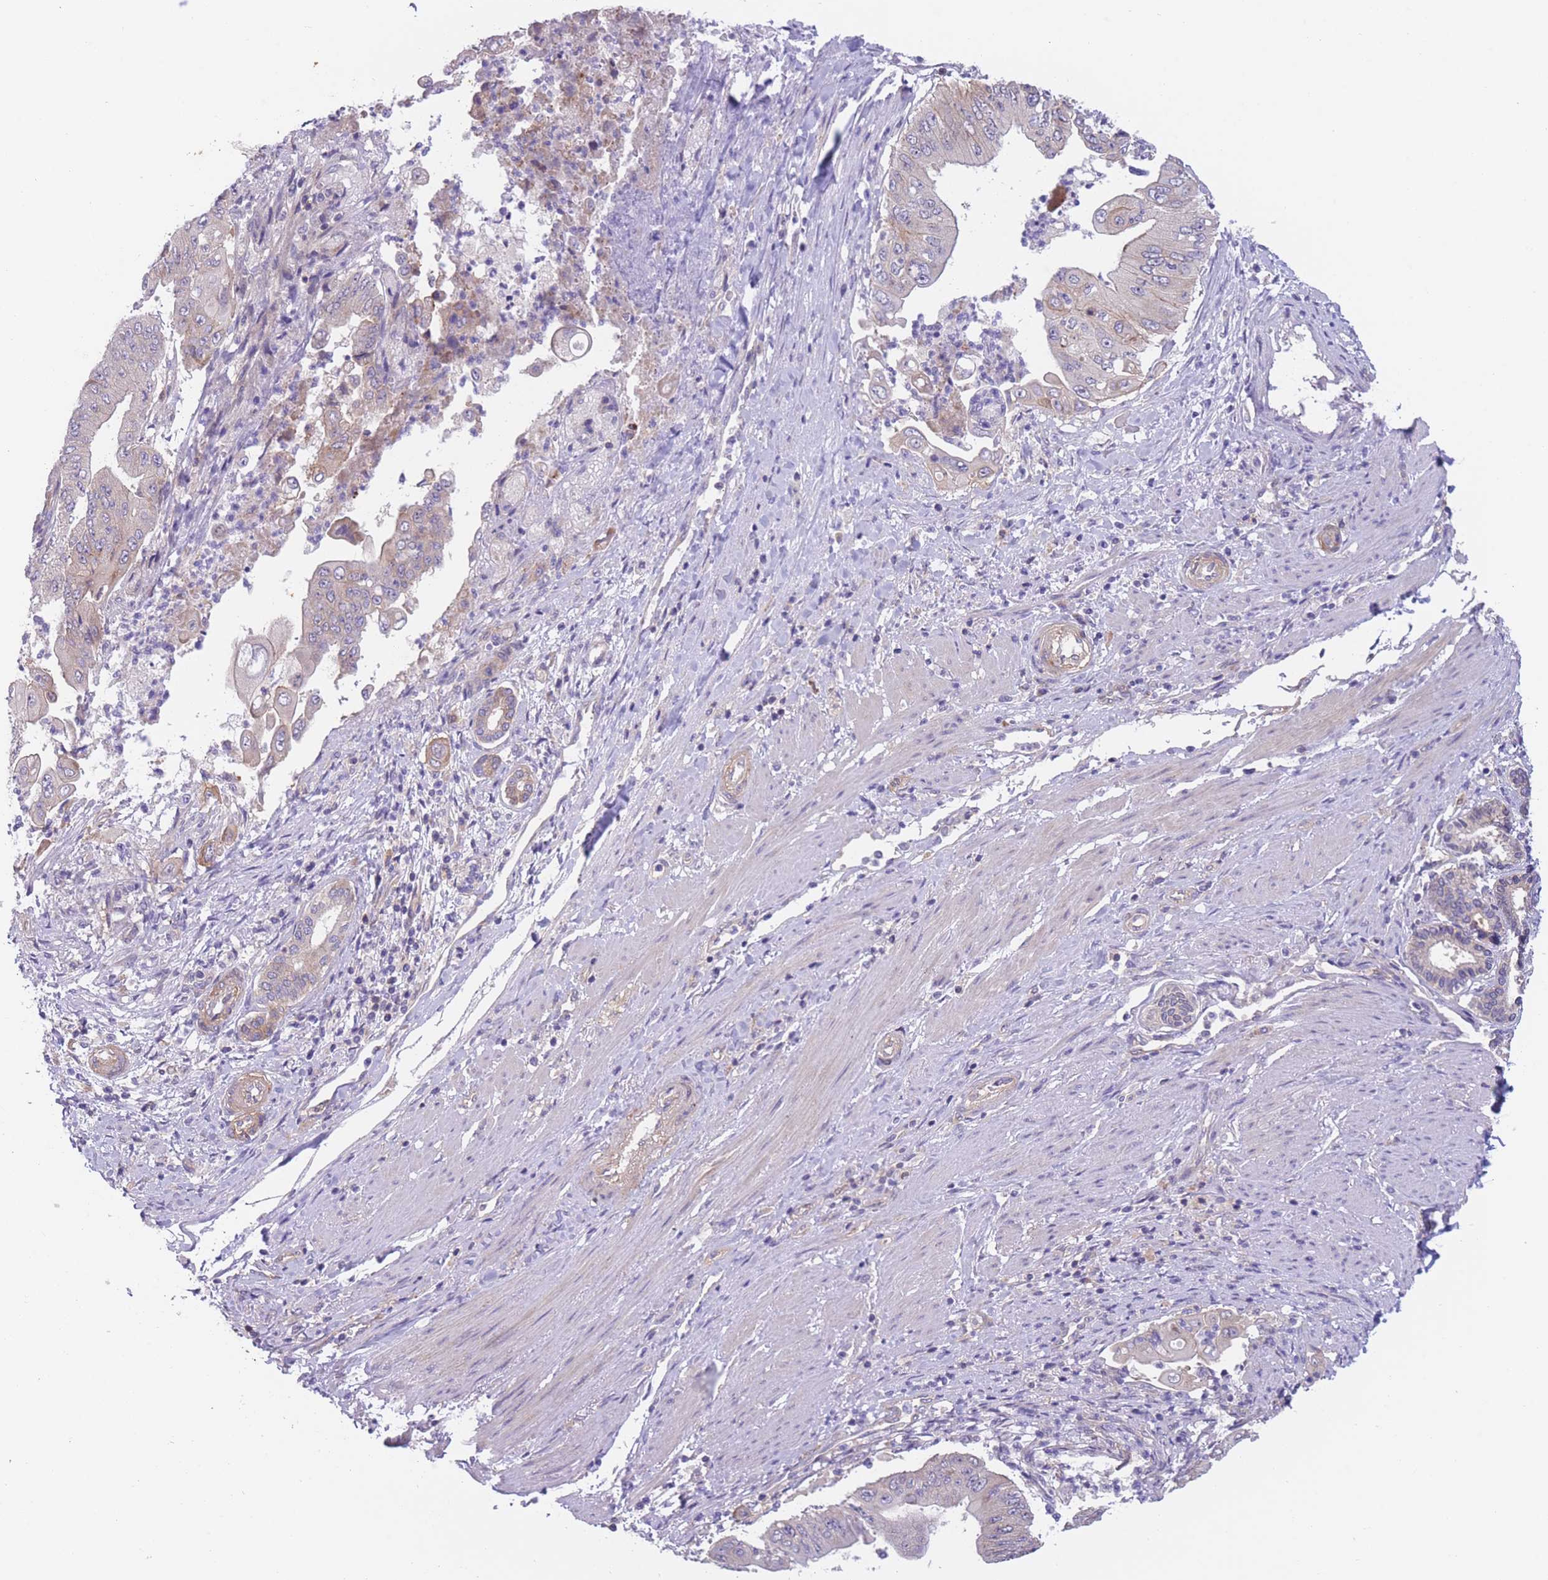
{"staining": {"intensity": "moderate", "quantity": "<25%", "location": "cytoplasmic/membranous"}, "tissue": "pancreatic cancer", "cell_type": "Tumor cells", "image_type": "cancer", "snomed": [{"axis": "morphology", "description": "Adenocarcinoma, NOS"}, {"axis": "topography", "description": "Pancreas"}], "caption": "Pancreatic adenocarcinoma stained for a protein (brown) demonstrates moderate cytoplasmic/membranous positive expression in approximately <25% of tumor cells.", "gene": "WDR93", "patient": {"sex": "female", "age": 77}}